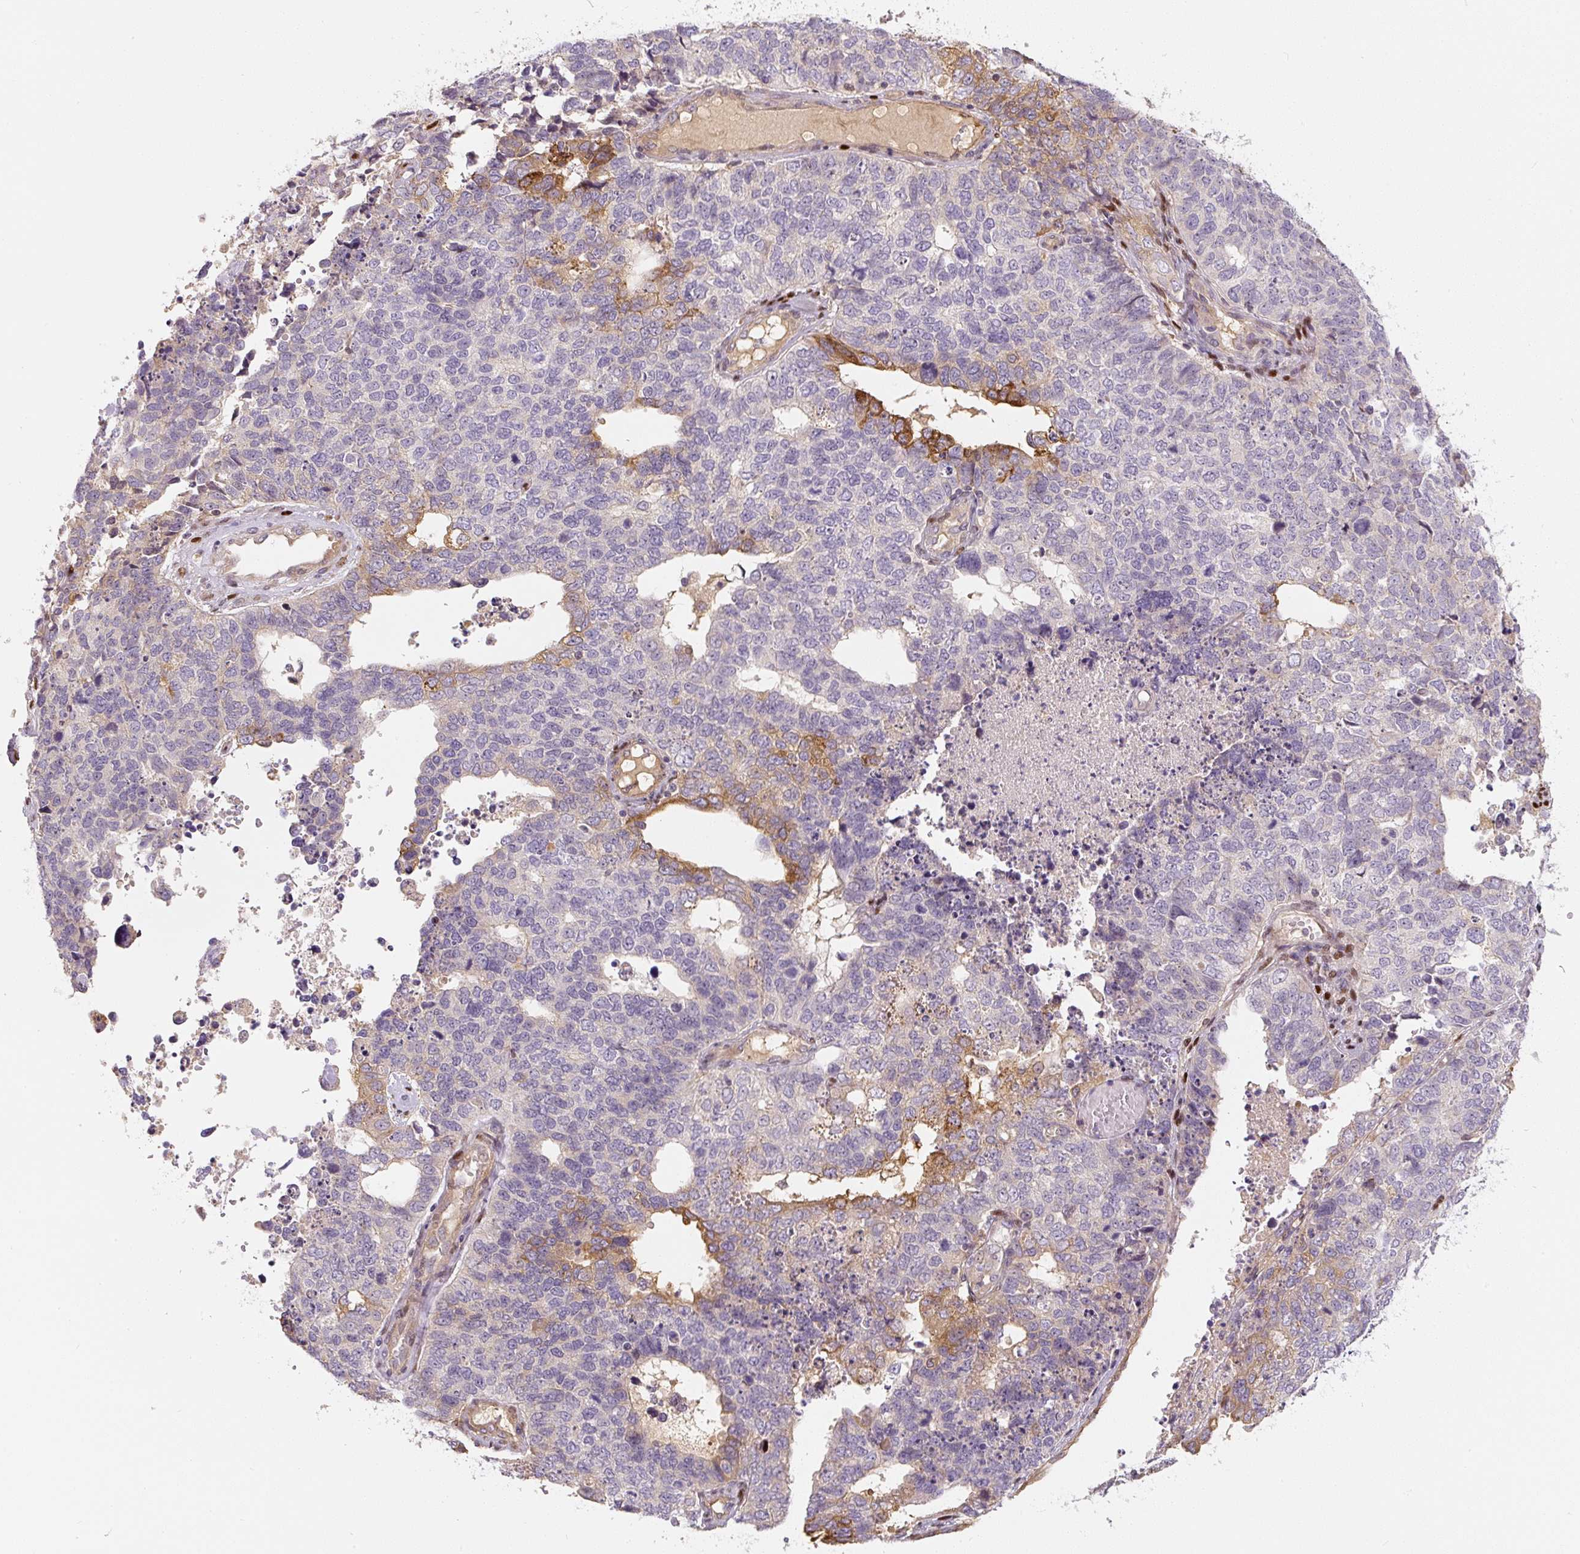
{"staining": {"intensity": "moderate", "quantity": "<25%", "location": "cytoplasmic/membranous"}, "tissue": "cervical cancer", "cell_type": "Tumor cells", "image_type": "cancer", "snomed": [{"axis": "morphology", "description": "Squamous cell carcinoma, NOS"}, {"axis": "topography", "description": "Cervix"}], "caption": "A low amount of moderate cytoplasmic/membranous expression is present in approximately <25% of tumor cells in cervical squamous cell carcinoma tissue.", "gene": "PWWP3B", "patient": {"sex": "female", "age": 63}}